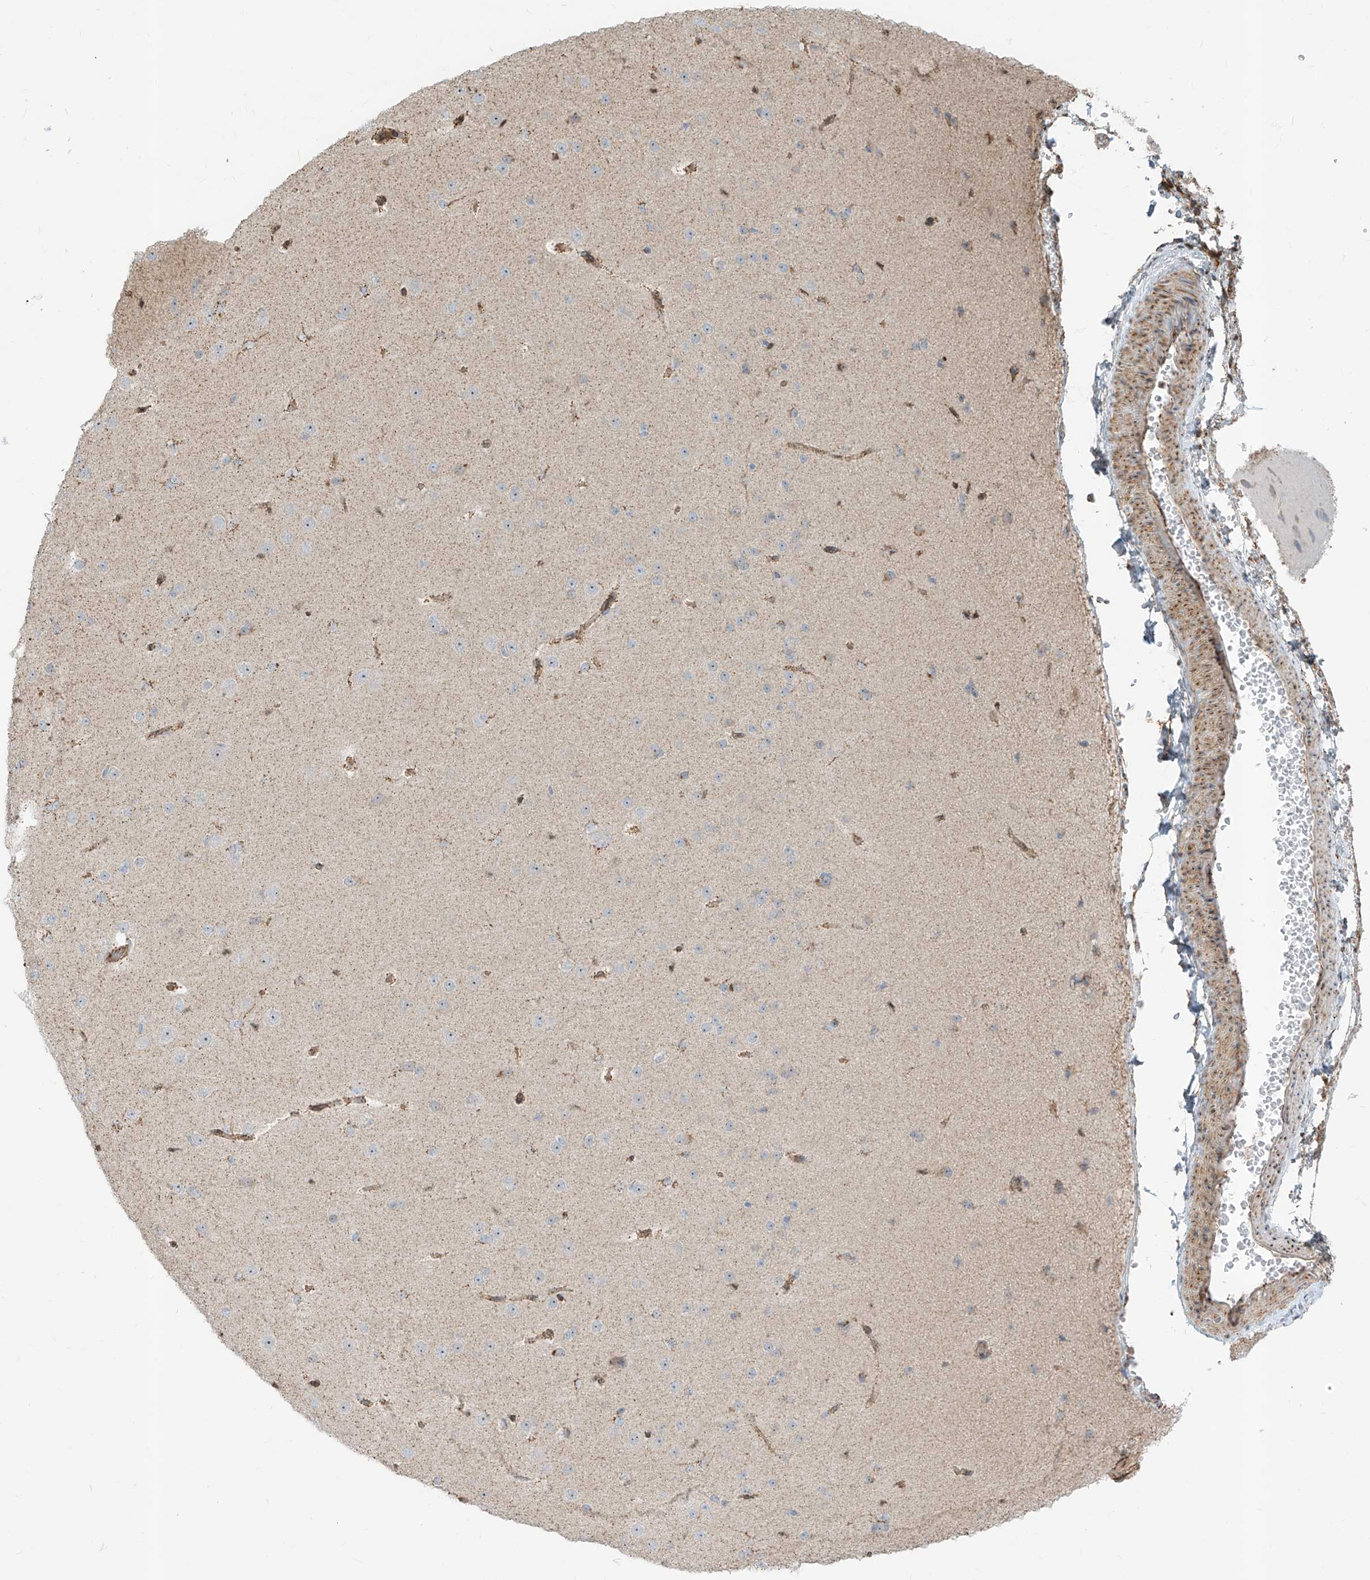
{"staining": {"intensity": "moderate", "quantity": ">75%", "location": "cytoplasmic/membranous"}, "tissue": "cerebral cortex", "cell_type": "Endothelial cells", "image_type": "normal", "snomed": [{"axis": "morphology", "description": "Normal tissue, NOS"}, {"axis": "morphology", "description": "Developmental malformation"}, {"axis": "topography", "description": "Cerebral cortex"}], "caption": "An immunohistochemistry photomicrograph of unremarkable tissue is shown. Protein staining in brown shows moderate cytoplasmic/membranous positivity in cerebral cortex within endothelial cells.", "gene": "ZBTB8A", "patient": {"sex": "female", "age": 30}}